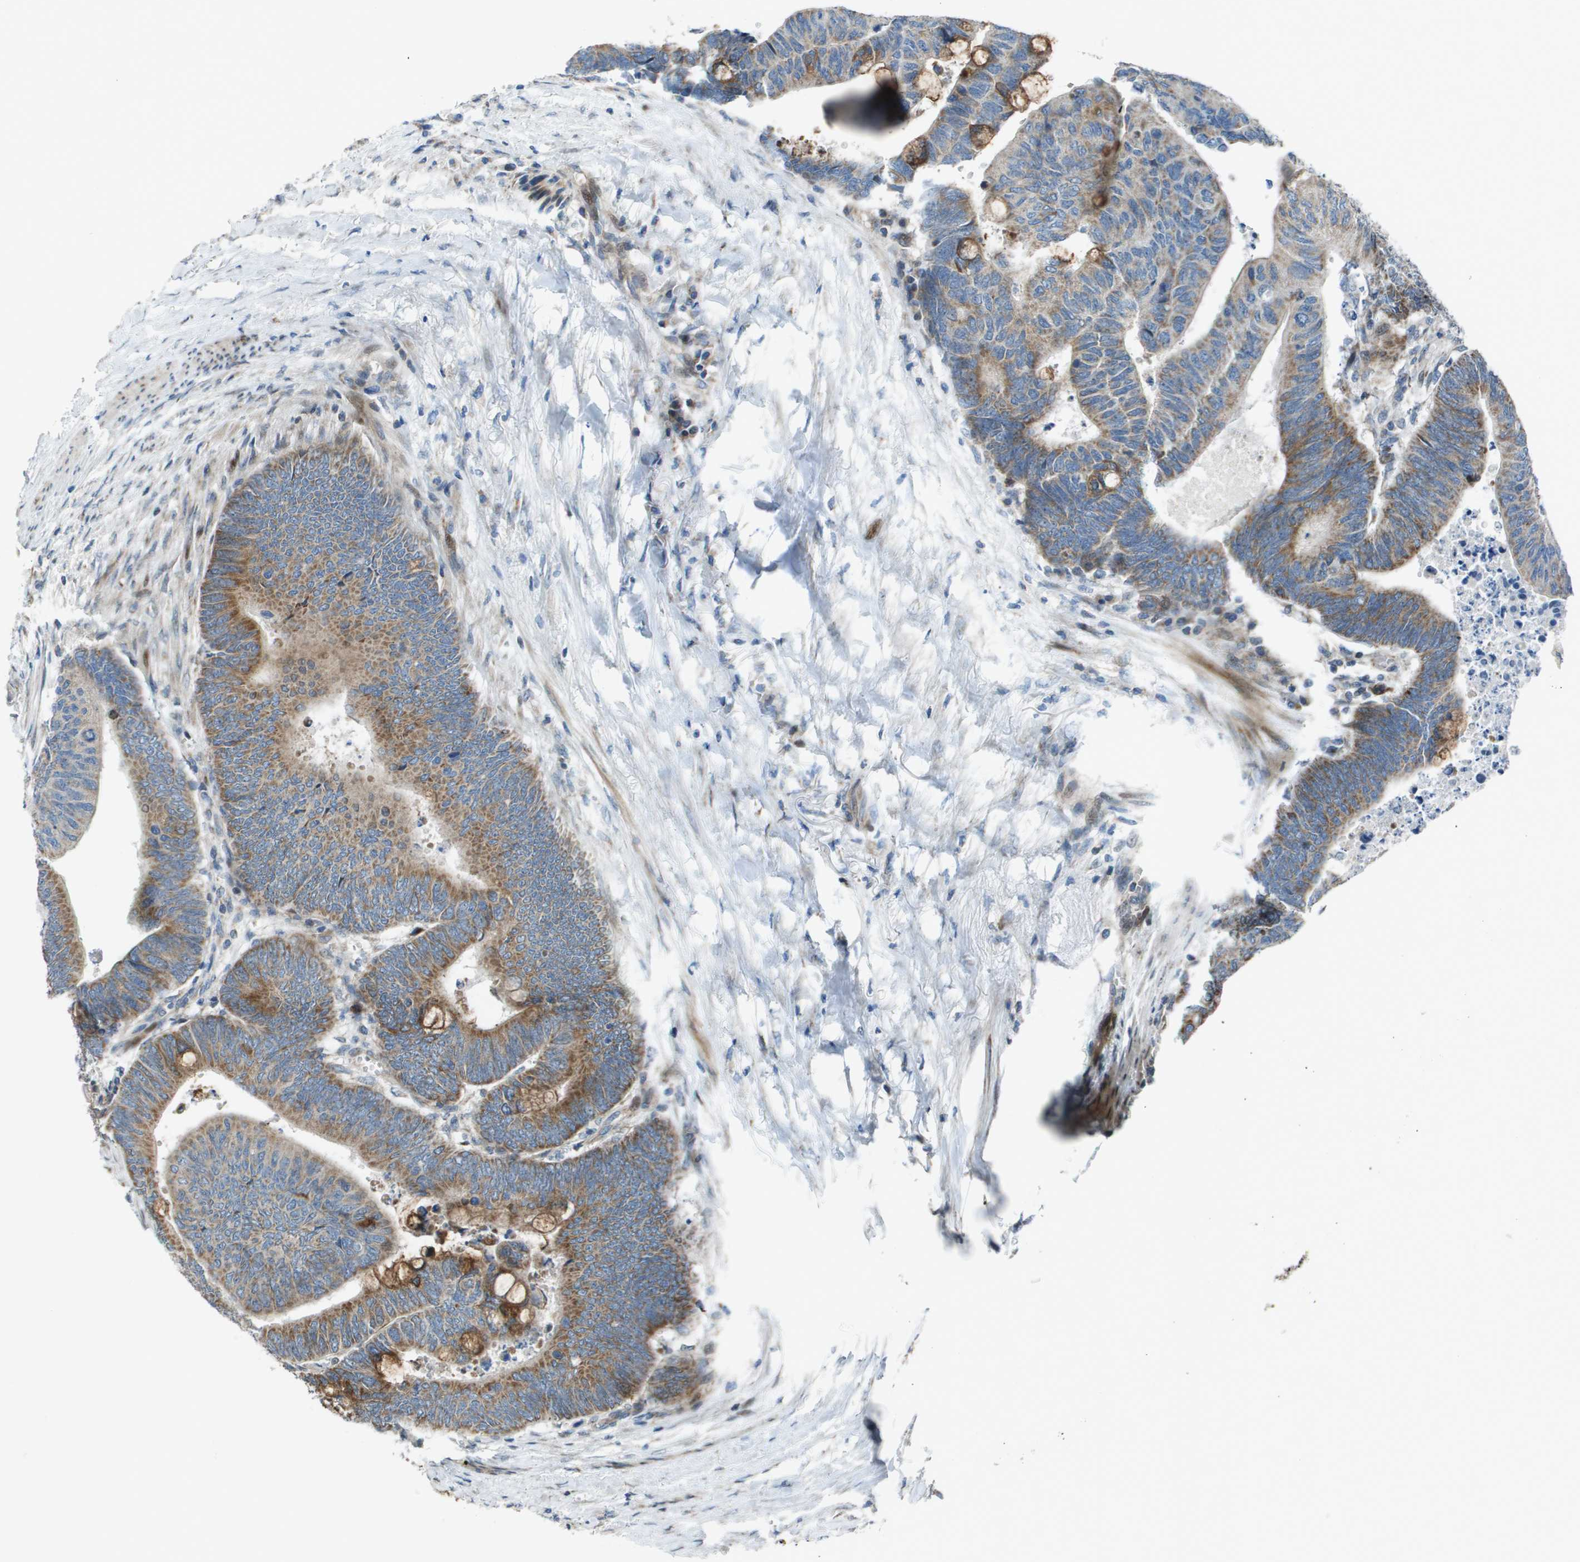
{"staining": {"intensity": "moderate", "quantity": ">75%", "location": "cytoplasmic/membranous"}, "tissue": "colorectal cancer", "cell_type": "Tumor cells", "image_type": "cancer", "snomed": [{"axis": "morphology", "description": "Normal tissue, NOS"}, {"axis": "morphology", "description": "Adenocarcinoma, NOS"}, {"axis": "topography", "description": "Rectum"}, {"axis": "topography", "description": "Peripheral nerve tissue"}], "caption": "Moderate cytoplasmic/membranous expression is seen in about >75% of tumor cells in adenocarcinoma (colorectal).", "gene": "MGAT3", "patient": {"sex": "male", "age": 92}}